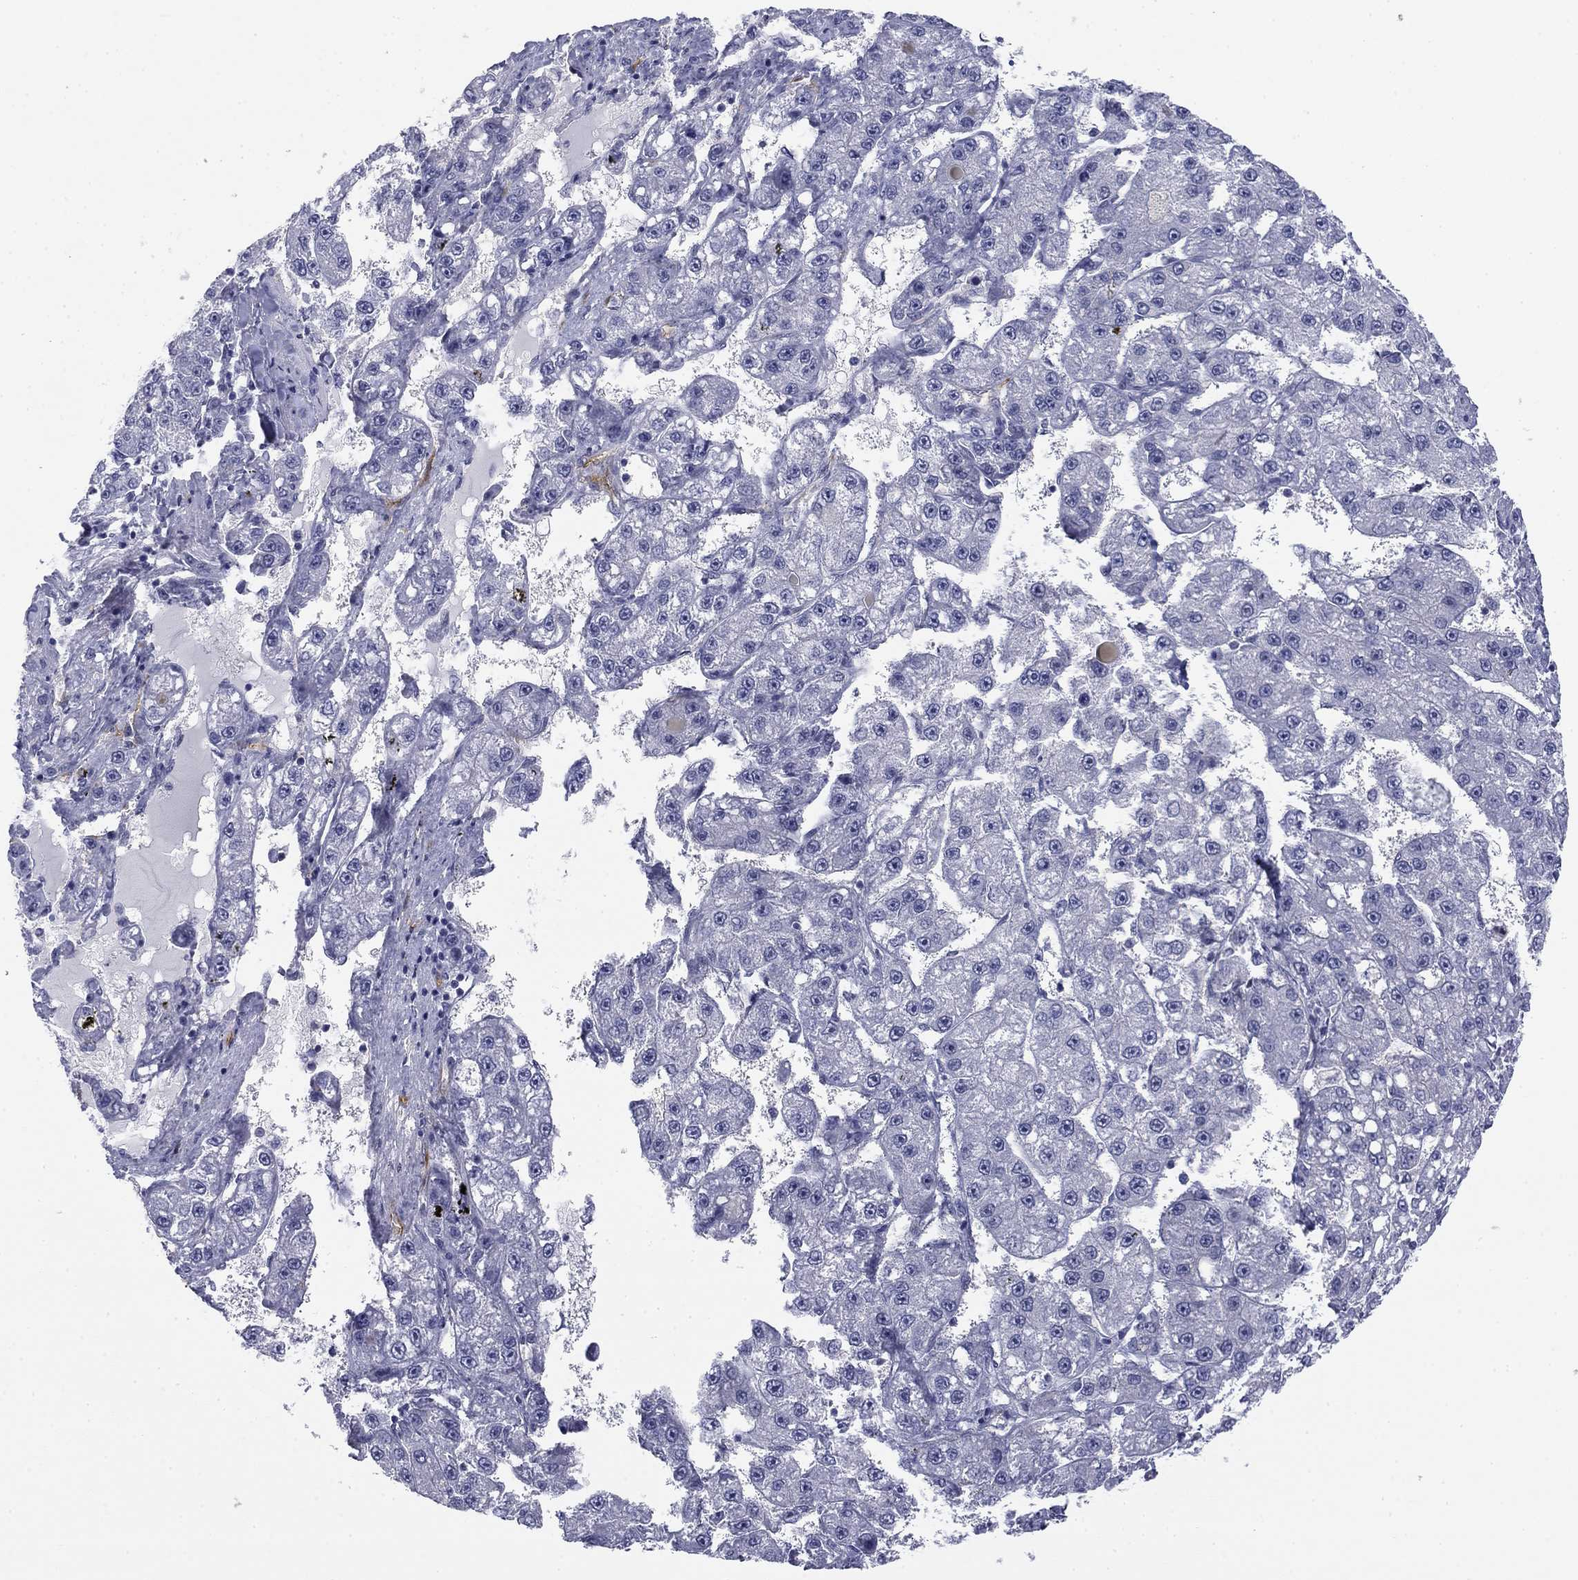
{"staining": {"intensity": "negative", "quantity": "none", "location": "none"}, "tissue": "liver cancer", "cell_type": "Tumor cells", "image_type": "cancer", "snomed": [{"axis": "morphology", "description": "Carcinoma, Hepatocellular, NOS"}, {"axis": "topography", "description": "Liver"}], "caption": "This is an IHC micrograph of human liver cancer (hepatocellular carcinoma). There is no expression in tumor cells.", "gene": "TIGD4", "patient": {"sex": "female", "age": 65}}